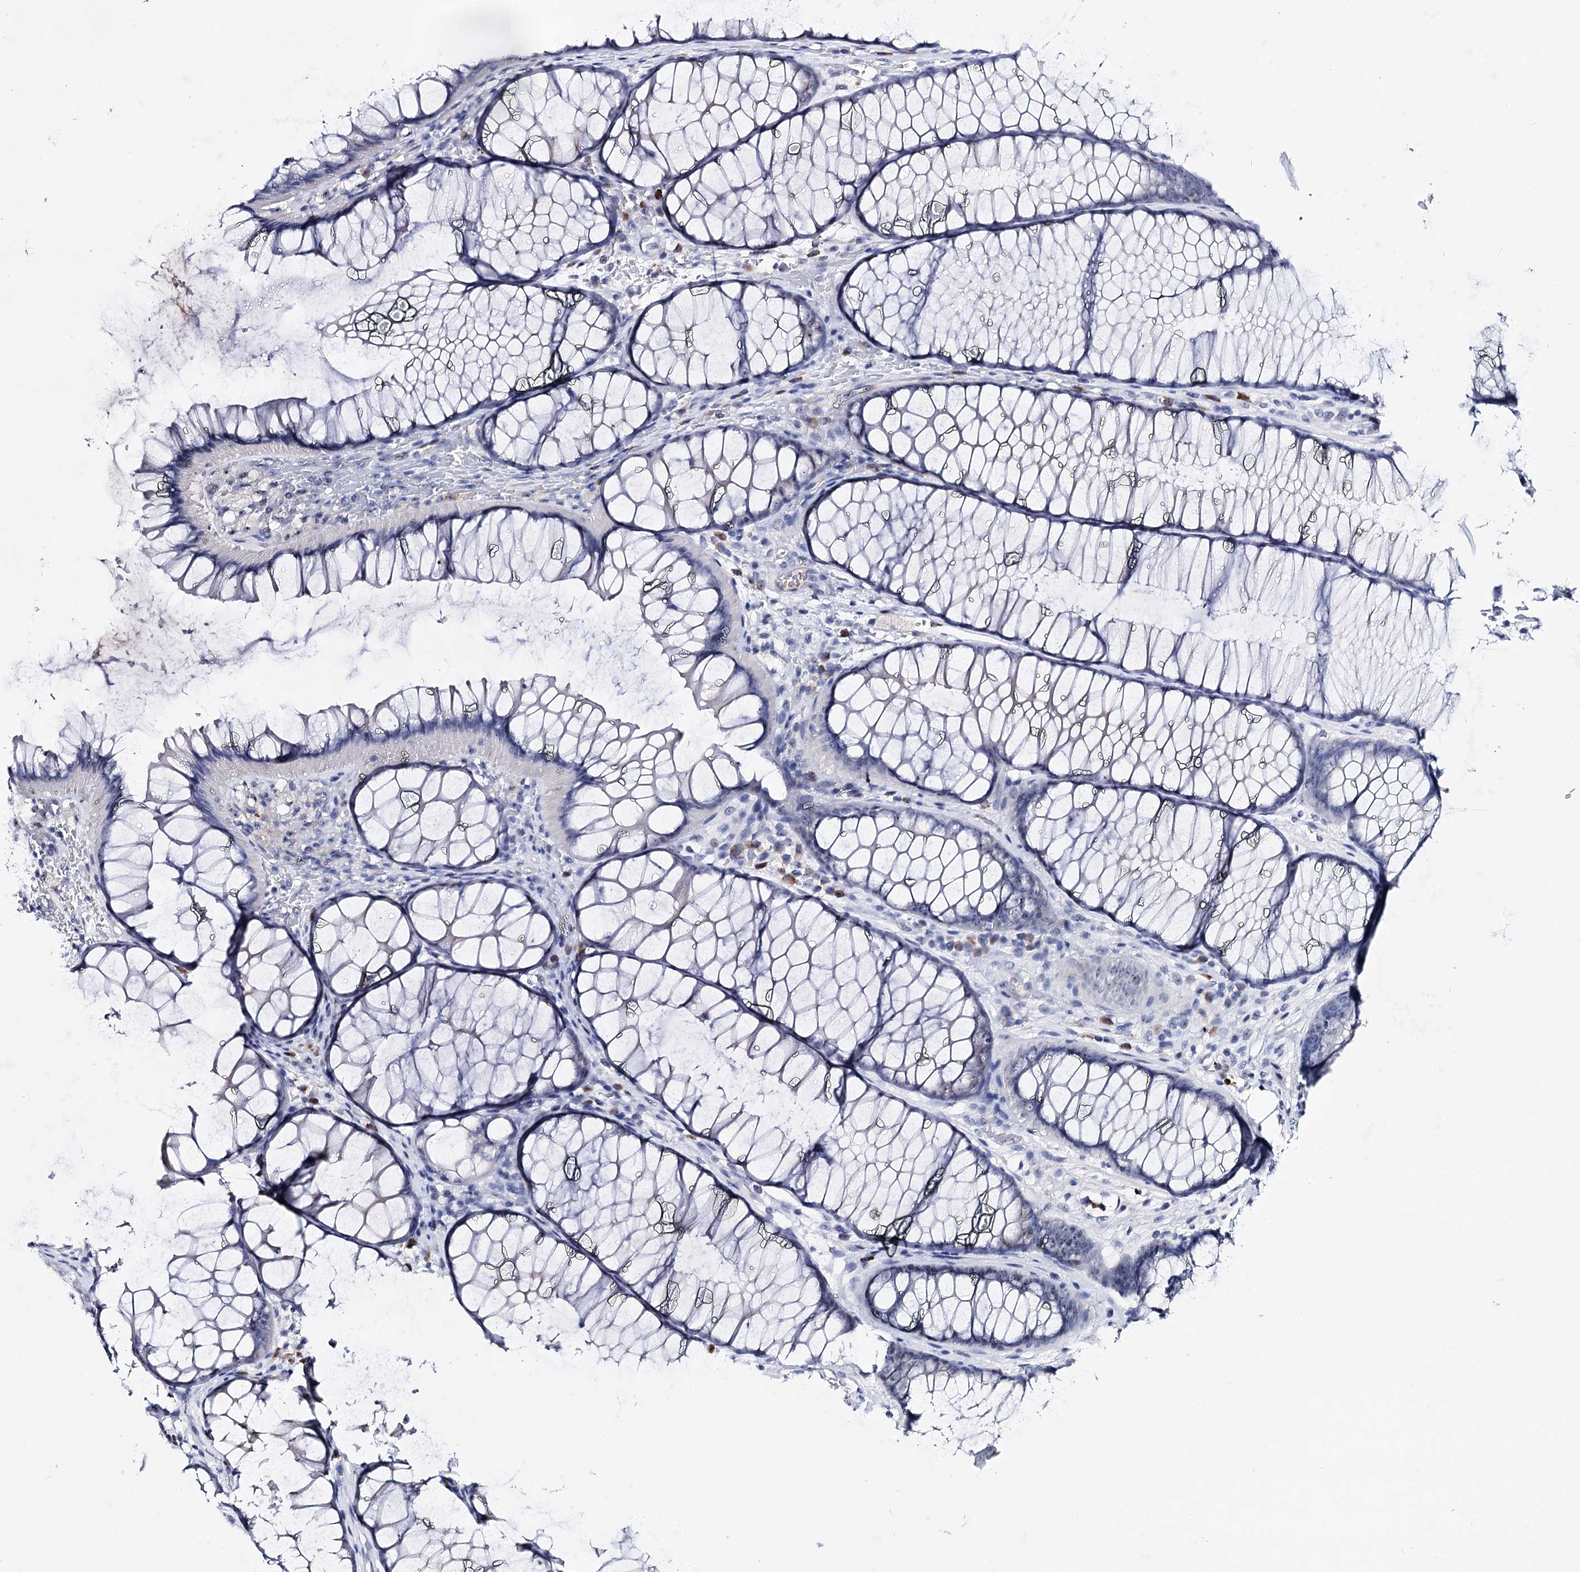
{"staining": {"intensity": "negative", "quantity": "none", "location": "none"}, "tissue": "colon", "cell_type": "Endothelial cells", "image_type": "normal", "snomed": [{"axis": "morphology", "description": "Normal tissue, NOS"}, {"axis": "topography", "description": "Colon"}], "caption": "This is an immunohistochemistry histopathology image of normal colon. There is no positivity in endothelial cells.", "gene": "PCGF5", "patient": {"sex": "female", "age": 82}}